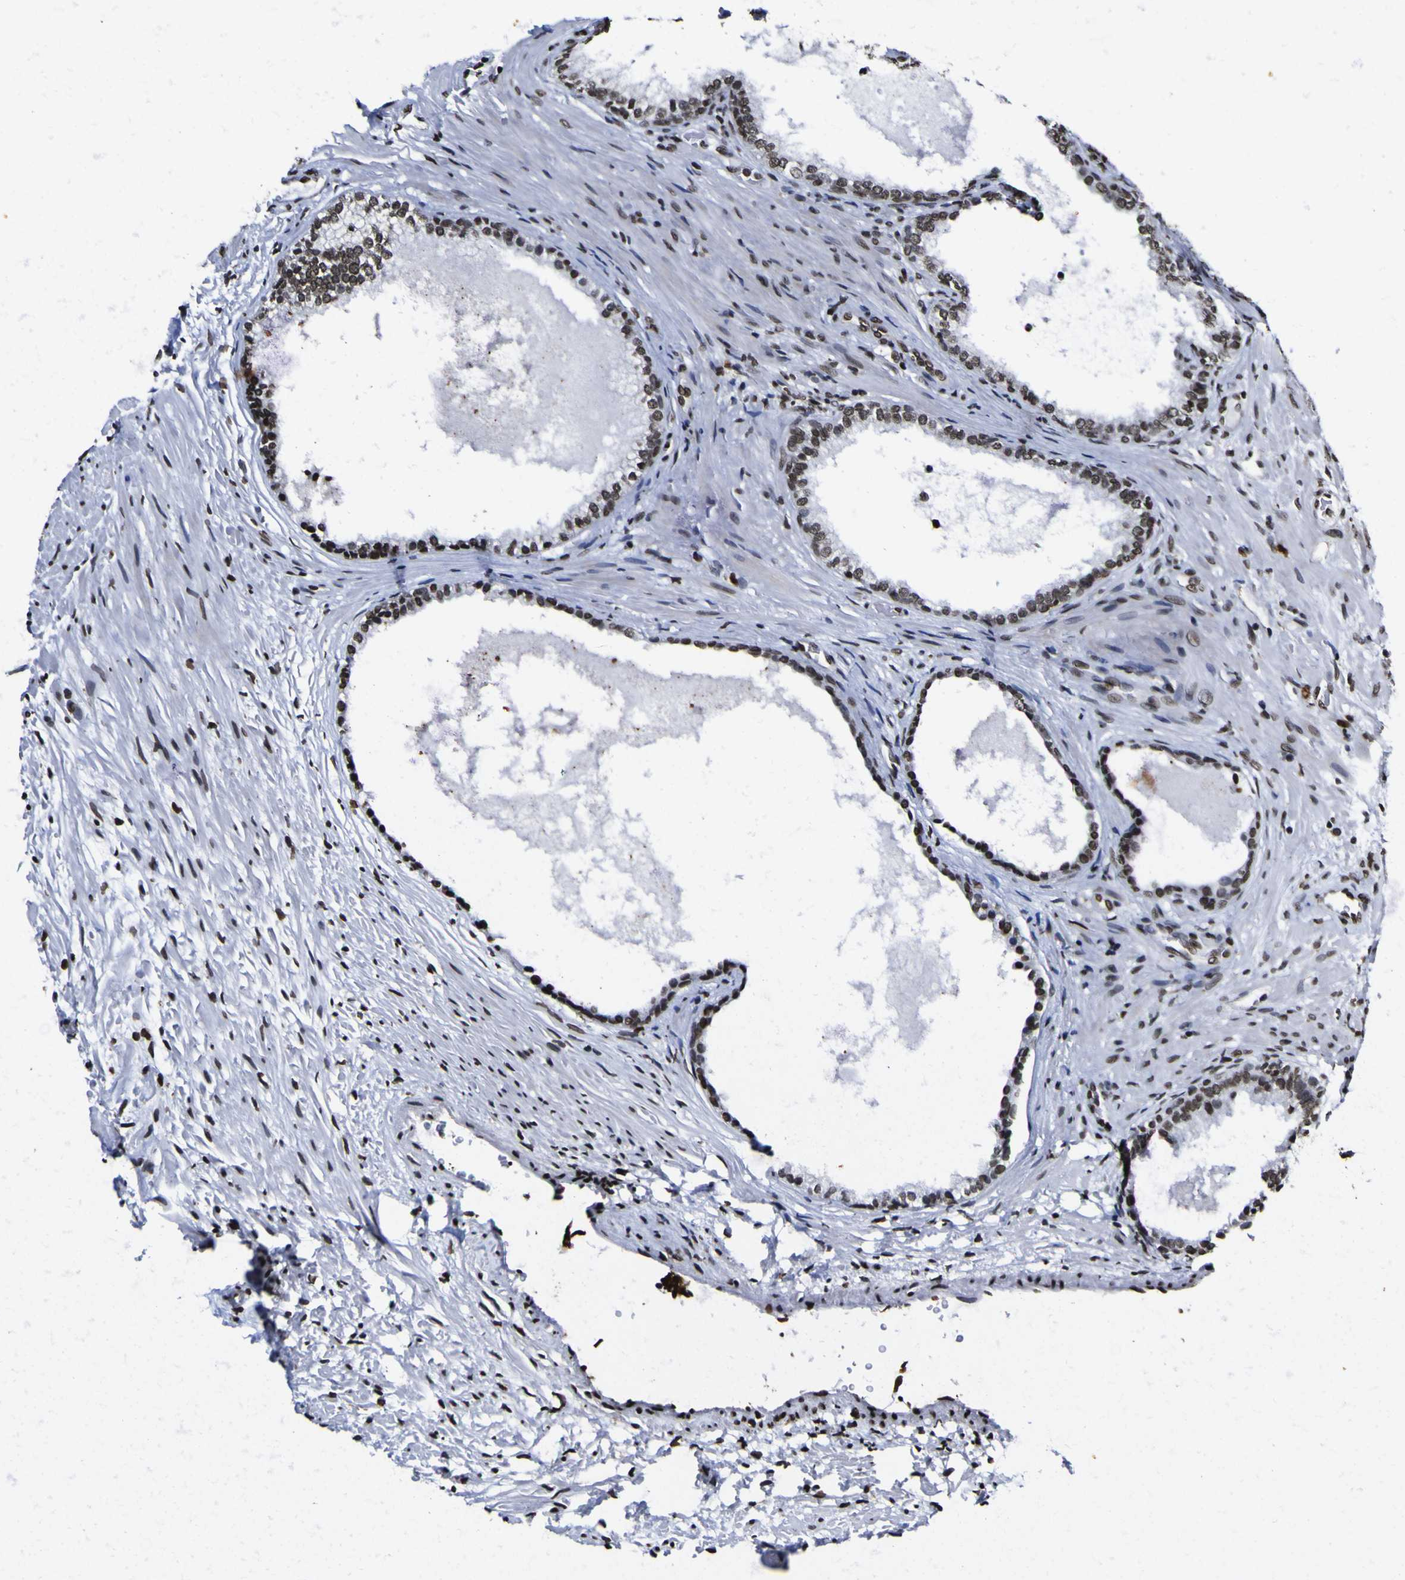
{"staining": {"intensity": "moderate", "quantity": ">75%", "location": "nuclear"}, "tissue": "prostate", "cell_type": "Glandular cells", "image_type": "normal", "snomed": [{"axis": "morphology", "description": "Normal tissue, NOS"}, {"axis": "topography", "description": "Prostate"}], "caption": "Approximately >75% of glandular cells in normal prostate demonstrate moderate nuclear protein staining as visualized by brown immunohistochemical staining.", "gene": "PIAS1", "patient": {"sex": "male", "age": 76}}